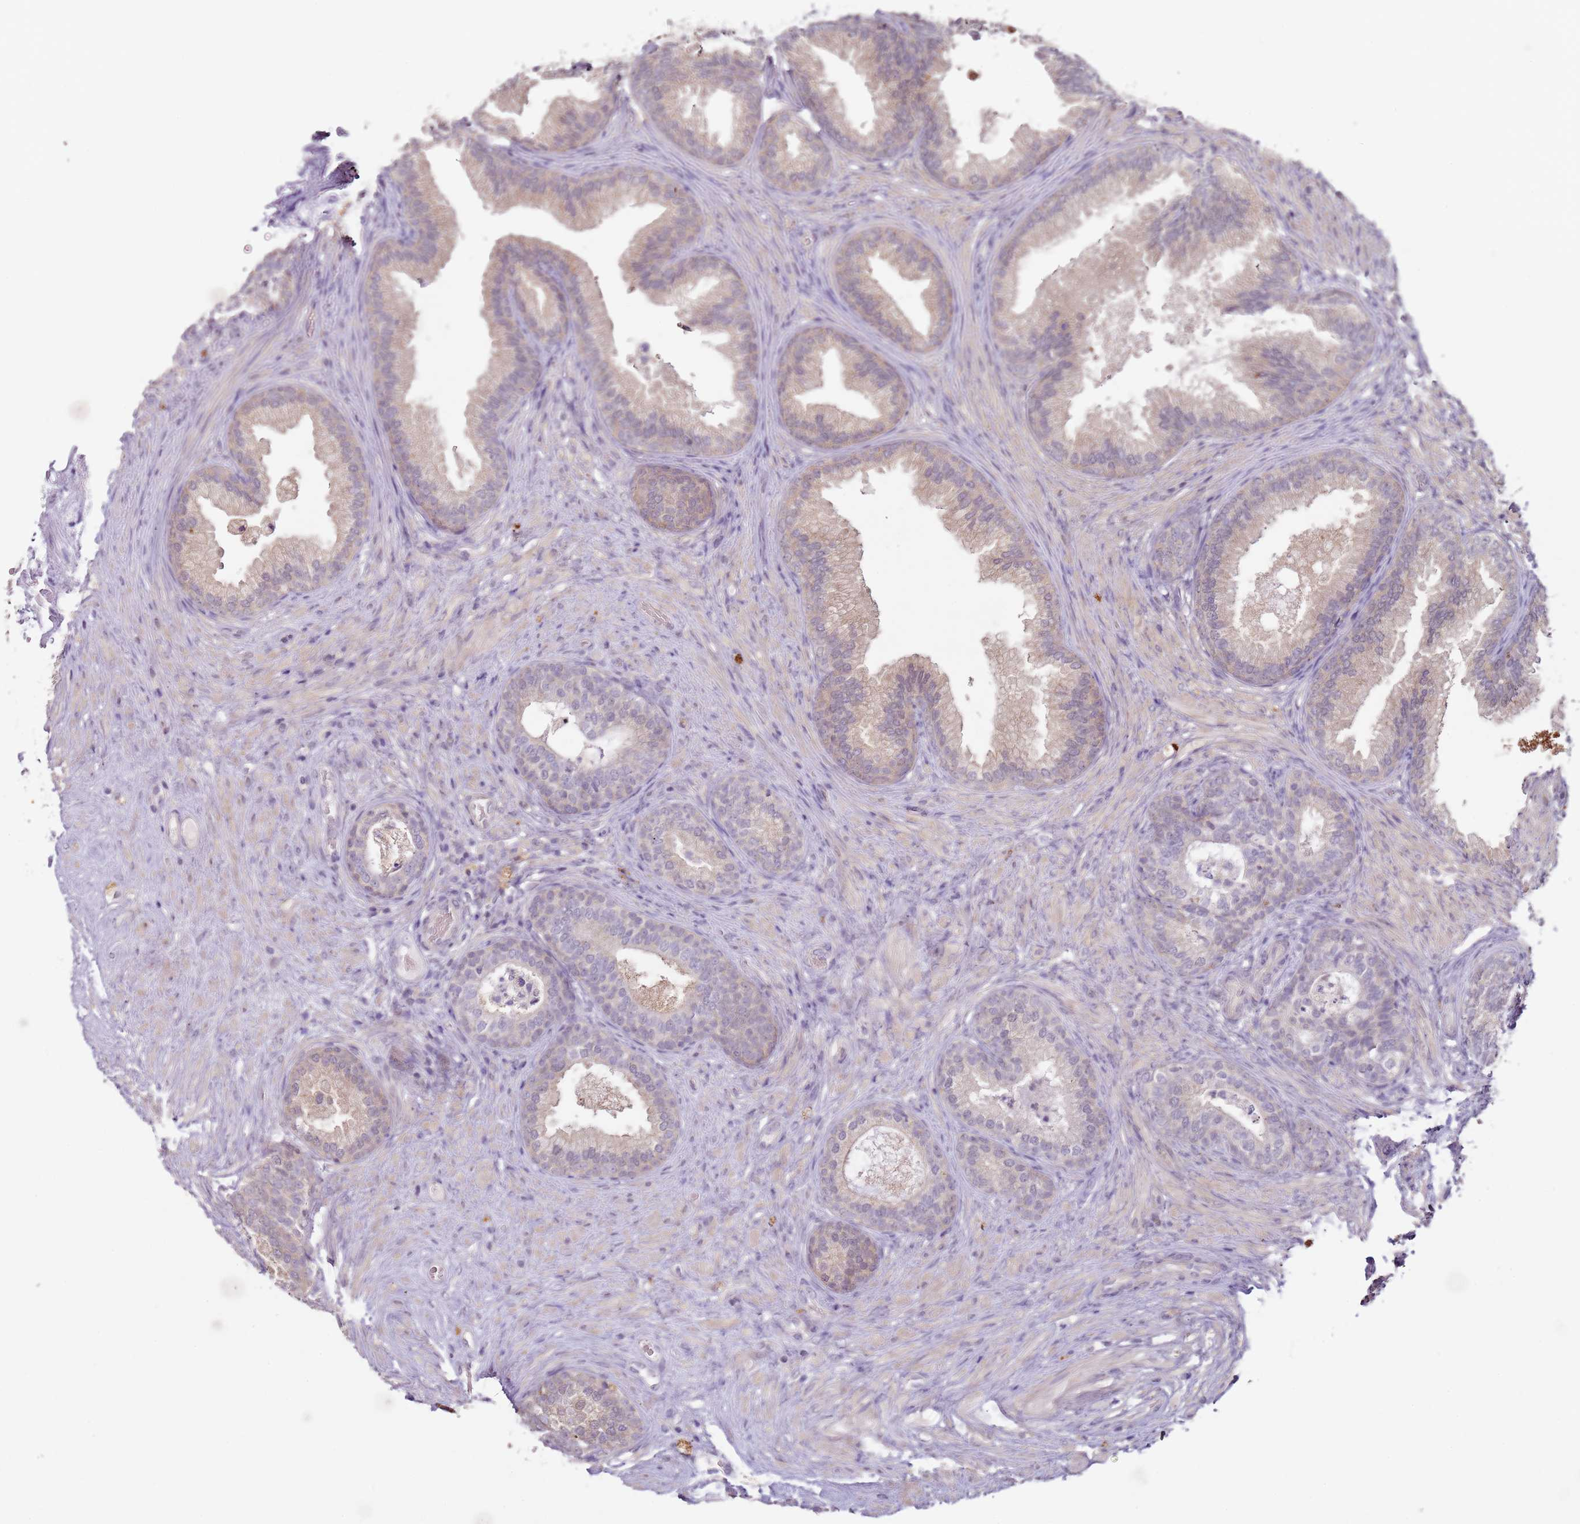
{"staining": {"intensity": "weak", "quantity": "<25%", "location": "cytoplasmic/membranous"}, "tissue": "prostate", "cell_type": "Glandular cells", "image_type": "normal", "snomed": [{"axis": "morphology", "description": "Normal tissue, NOS"}, {"axis": "topography", "description": "Prostate"}], "caption": "An image of prostate stained for a protein shows no brown staining in glandular cells.", "gene": "MDH1", "patient": {"sex": "male", "age": 76}}